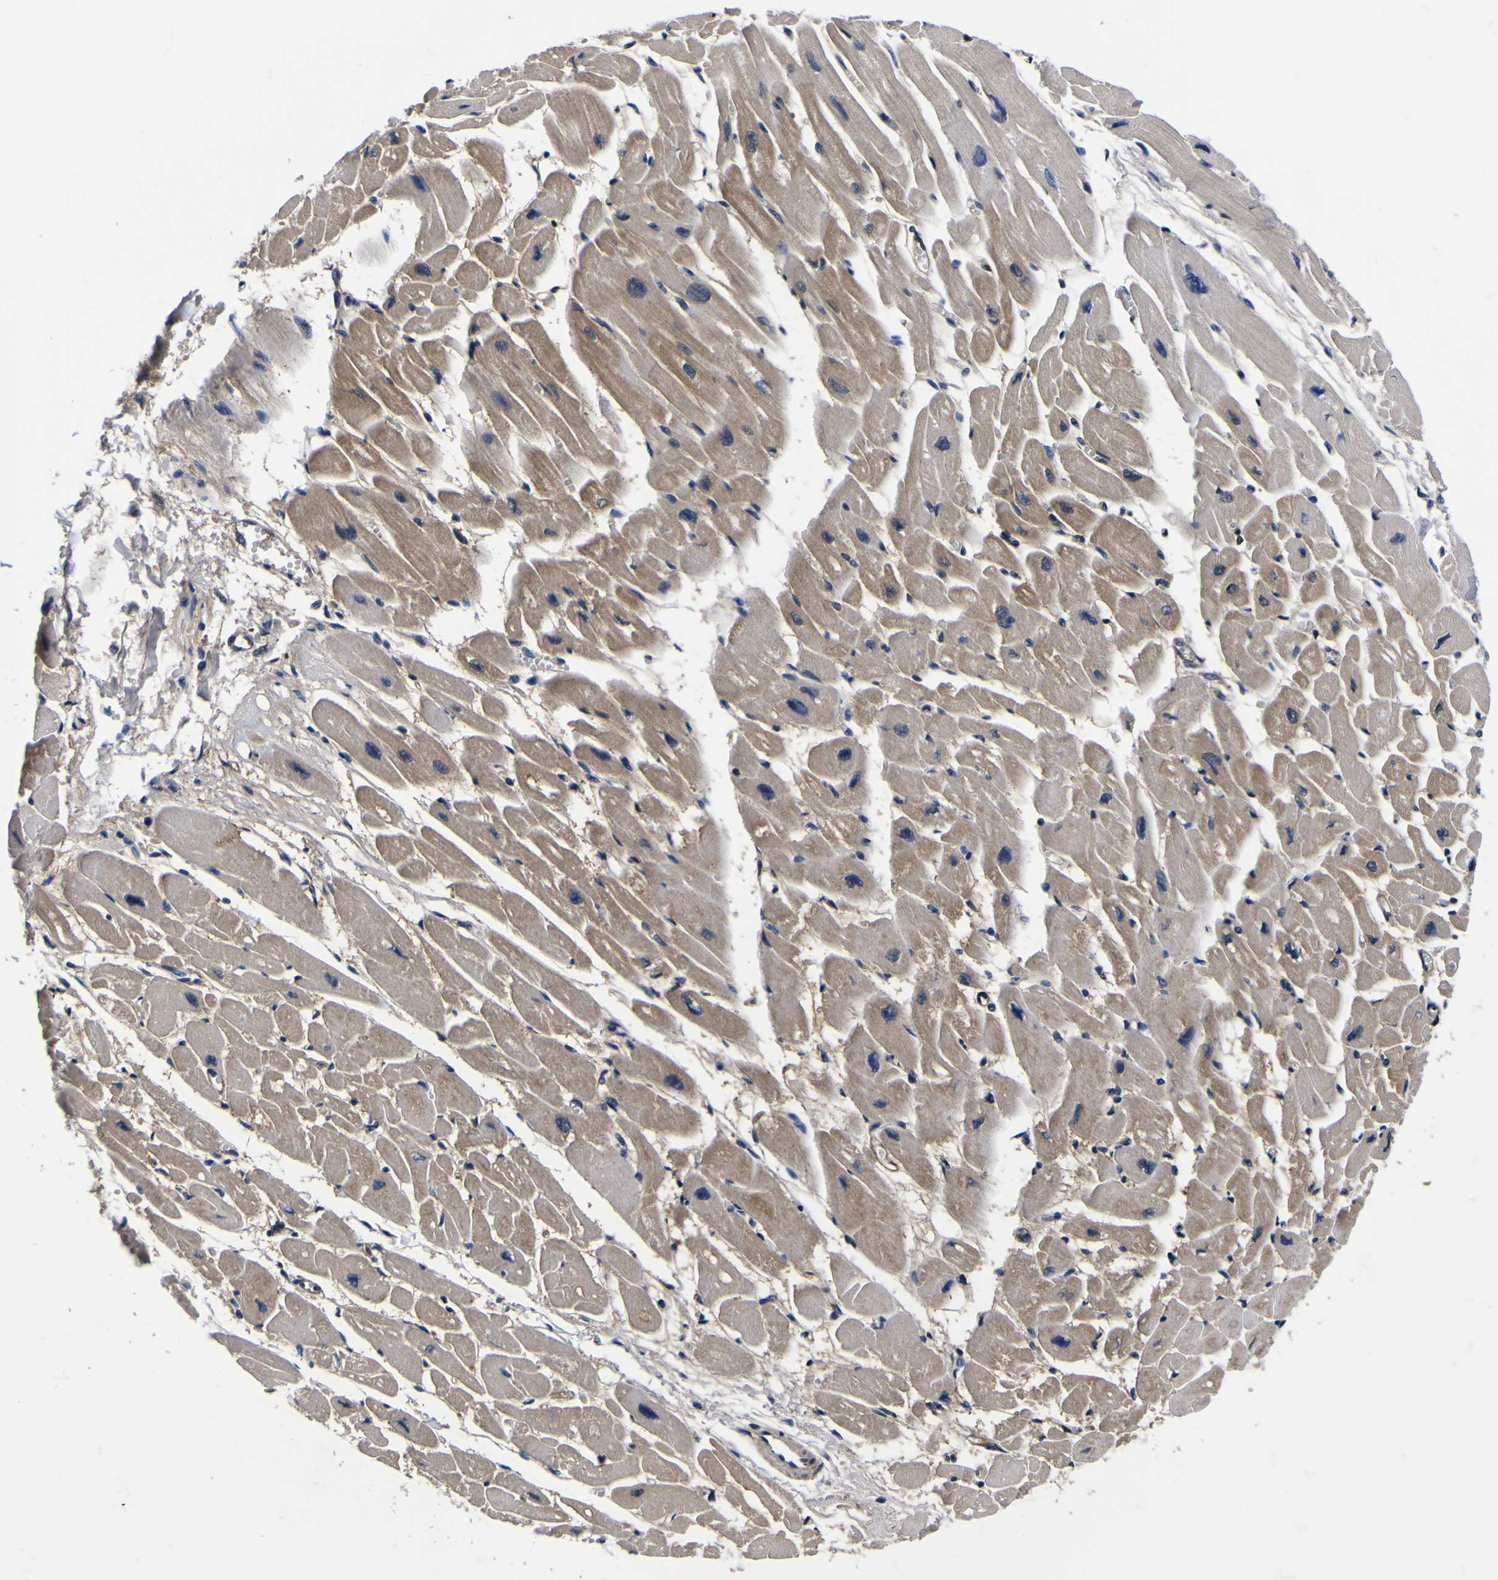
{"staining": {"intensity": "moderate", "quantity": ">75%", "location": "cytoplasmic/membranous"}, "tissue": "heart muscle", "cell_type": "Cardiomyocytes", "image_type": "normal", "snomed": [{"axis": "morphology", "description": "Normal tissue, NOS"}, {"axis": "topography", "description": "Heart"}], "caption": "Immunohistochemistry photomicrograph of normal human heart muscle stained for a protein (brown), which displays medium levels of moderate cytoplasmic/membranous expression in approximately >75% of cardiomyocytes.", "gene": "FAM110B", "patient": {"sex": "female", "age": 54}}